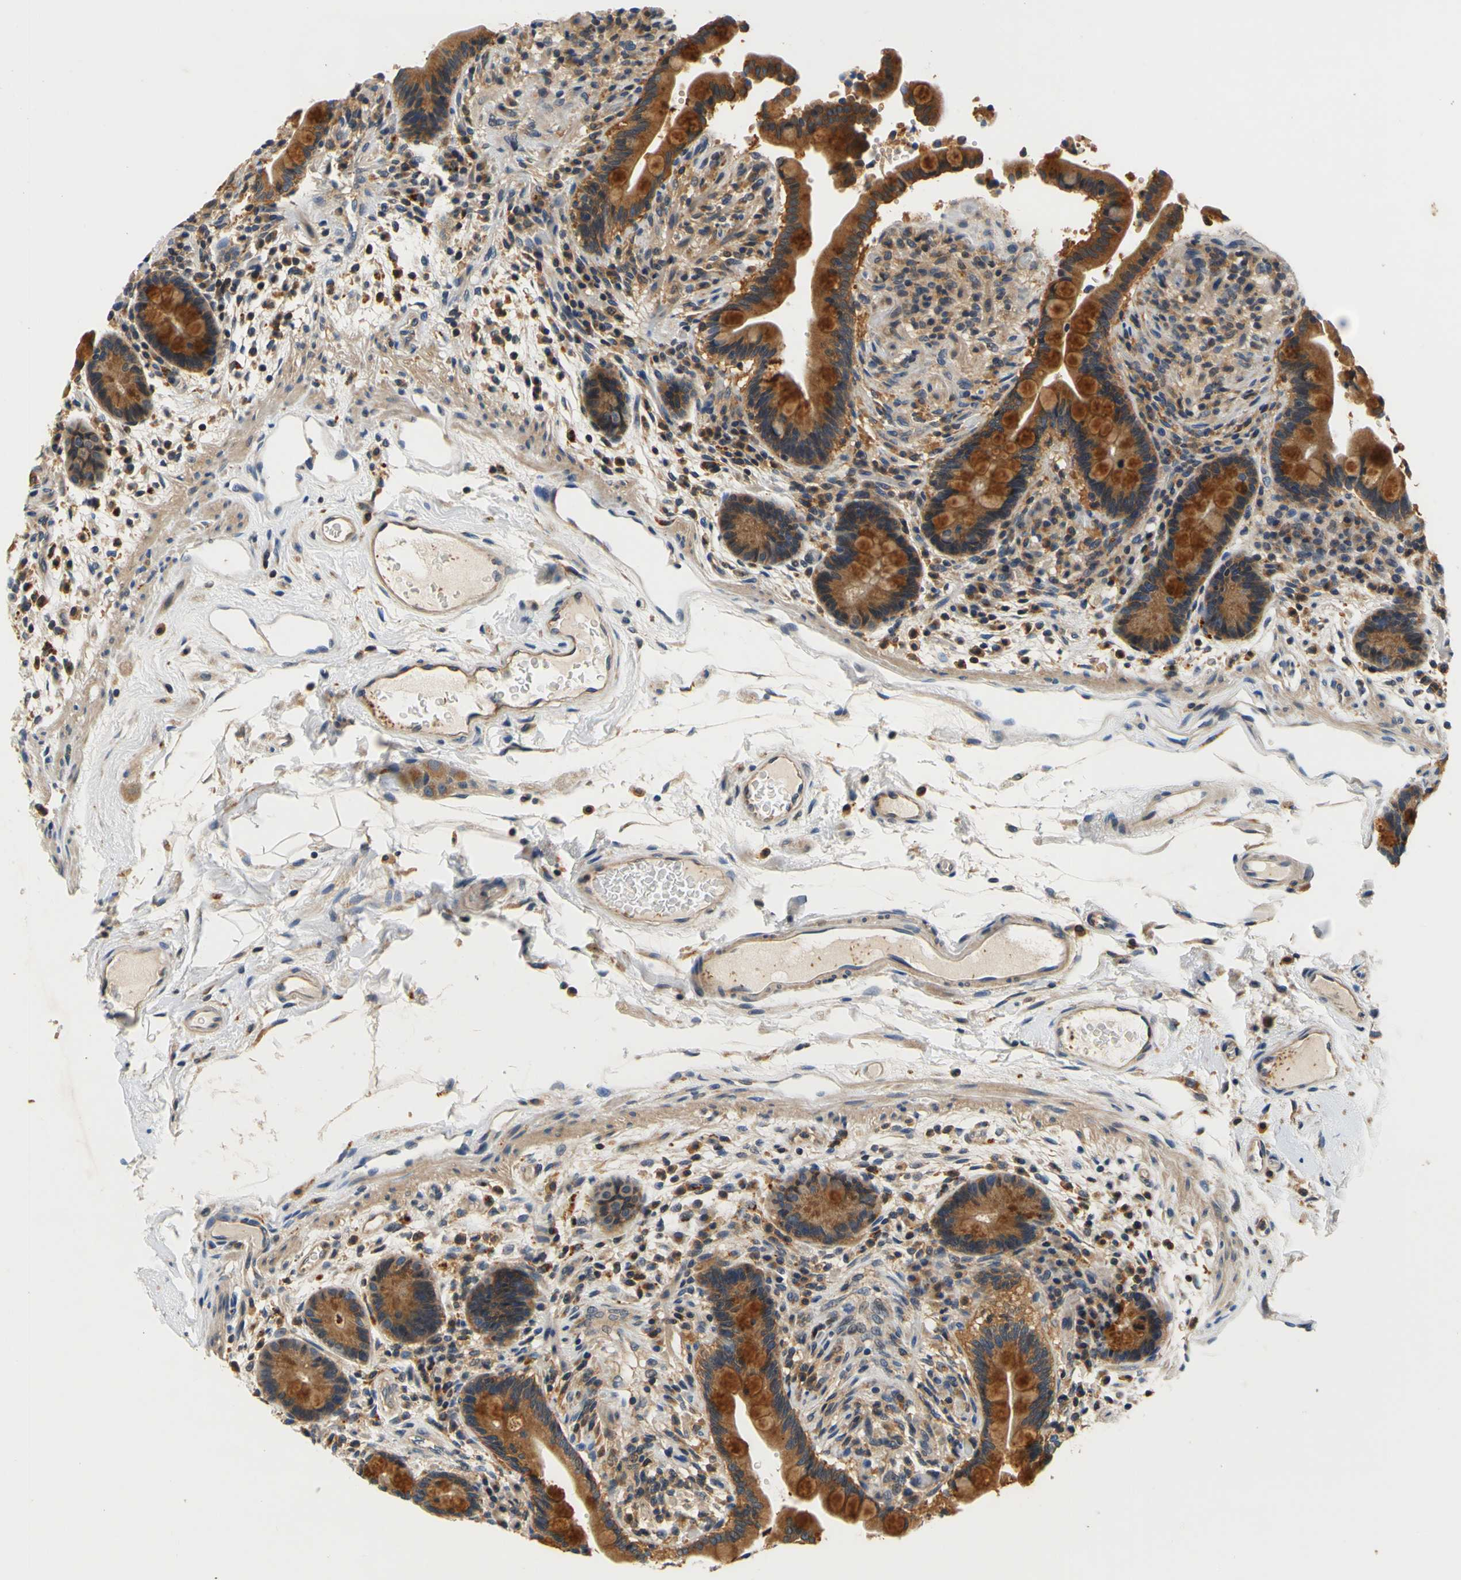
{"staining": {"intensity": "weak", "quantity": ">75%", "location": "cytoplasmic/membranous"}, "tissue": "colon", "cell_type": "Endothelial cells", "image_type": "normal", "snomed": [{"axis": "morphology", "description": "Normal tissue, NOS"}, {"axis": "topography", "description": "Colon"}], "caption": "High-magnification brightfield microscopy of normal colon stained with DAB (brown) and counterstained with hematoxylin (blue). endothelial cells exhibit weak cytoplasmic/membranous staining is seen in about>75% of cells.", "gene": "TNIK", "patient": {"sex": "male", "age": 73}}